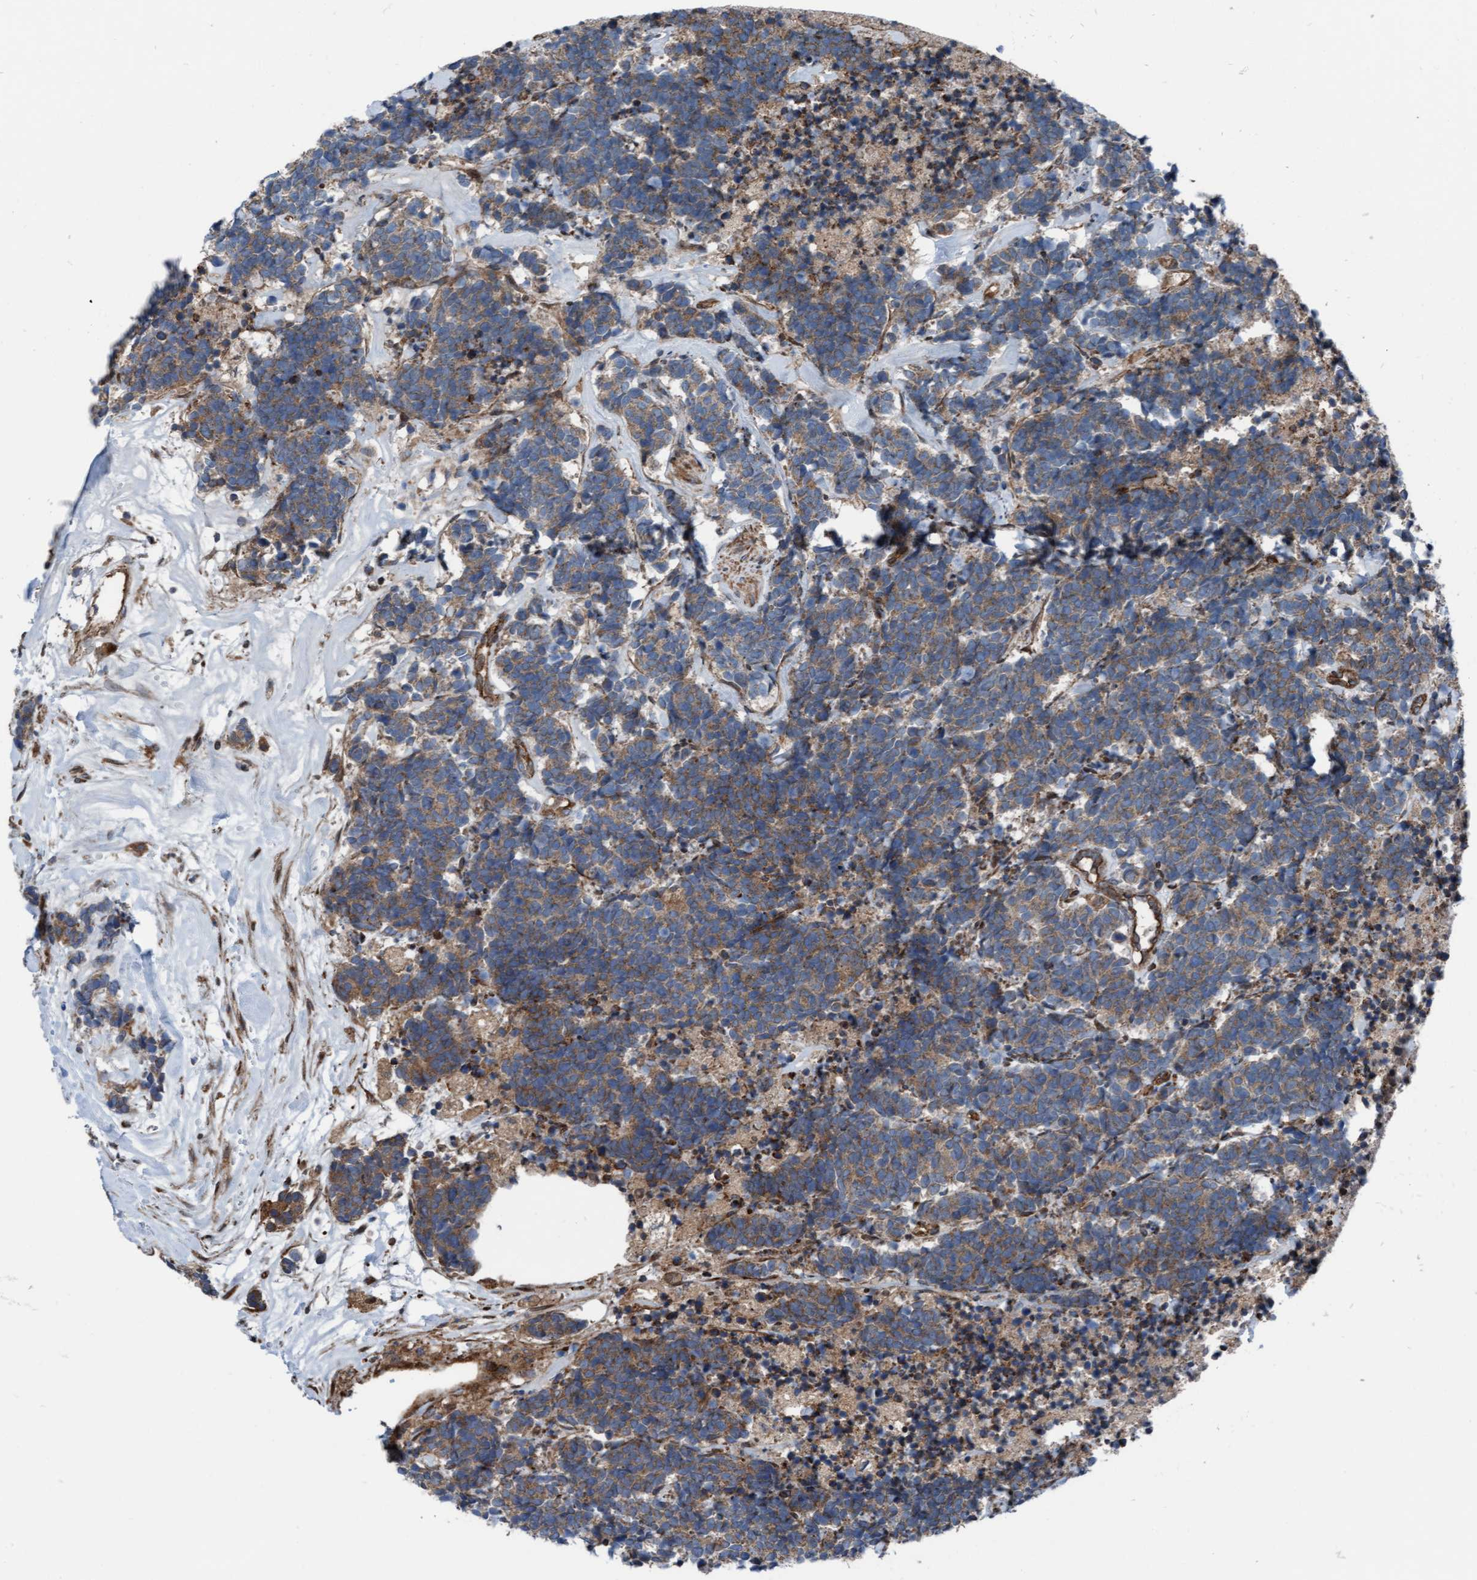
{"staining": {"intensity": "moderate", "quantity": ">75%", "location": "cytoplasmic/membranous"}, "tissue": "carcinoid", "cell_type": "Tumor cells", "image_type": "cancer", "snomed": [{"axis": "morphology", "description": "Carcinoma, NOS"}, {"axis": "morphology", "description": "Carcinoid, malignant, NOS"}, {"axis": "topography", "description": "Urinary bladder"}], "caption": "Tumor cells demonstrate moderate cytoplasmic/membranous positivity in about >75% of cells in carcinoid.", "gene": "RAP1GAP2", "patient": {"sex": "male", "age": 57}}